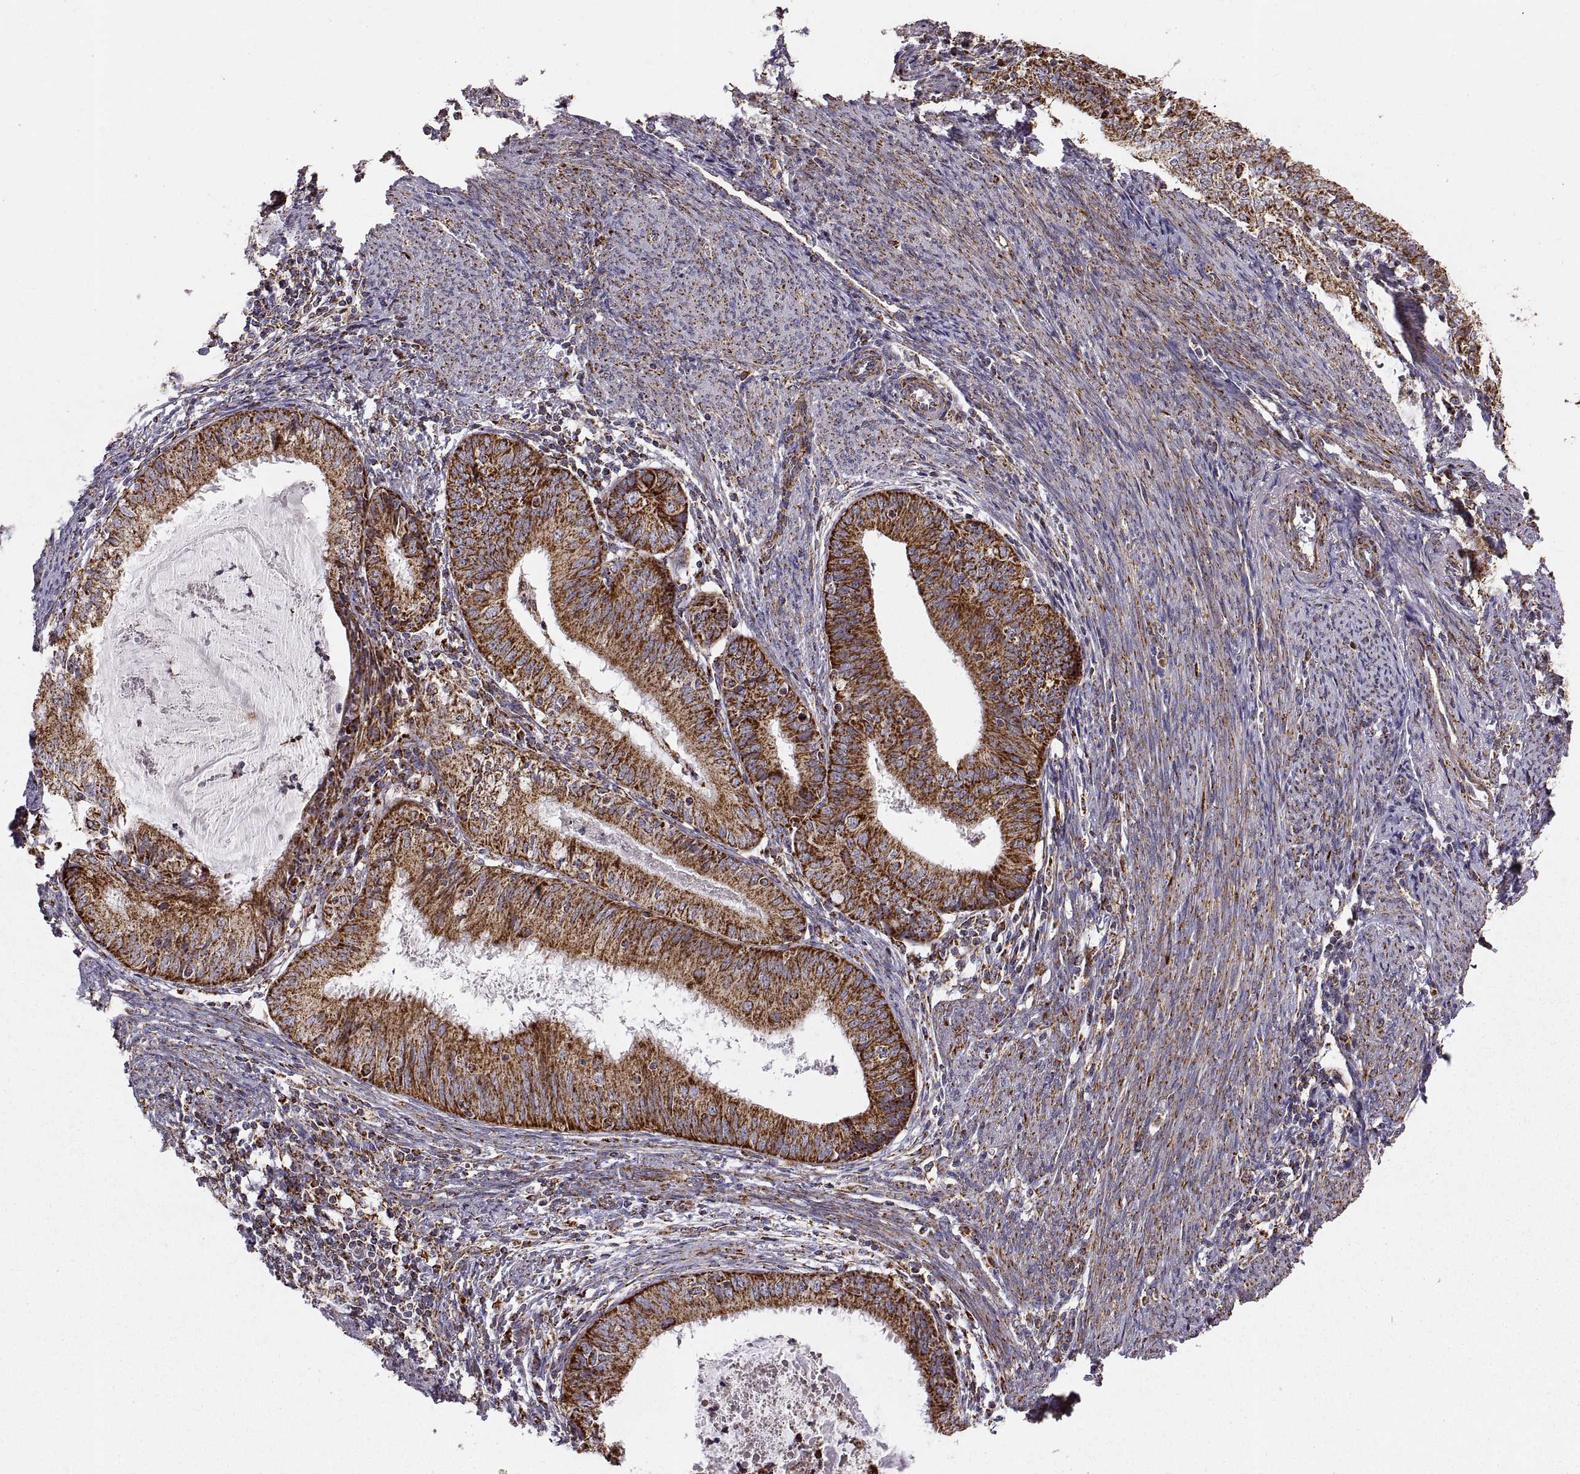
{"staining": {"intensity": "strong", "quantity": ">75%", "location": "cytoplasmic/membranous"}, "tissue": "endometrial cancer", "cell_type": "Tumor cells", "image_type": "cancer", "snomed": [{"axis": "morphology", "description": "Adenocarcinoma, NOS"}, {"axis": "topography", "description": "Endometrium"}], "caption": "Tumor cells demonstrate strong cytoplasmic/membranous expression in approximately >75% of cells in endometrial cancer.", "gene": "ARSD", "patient": {"sex": "female", "age": 57}}